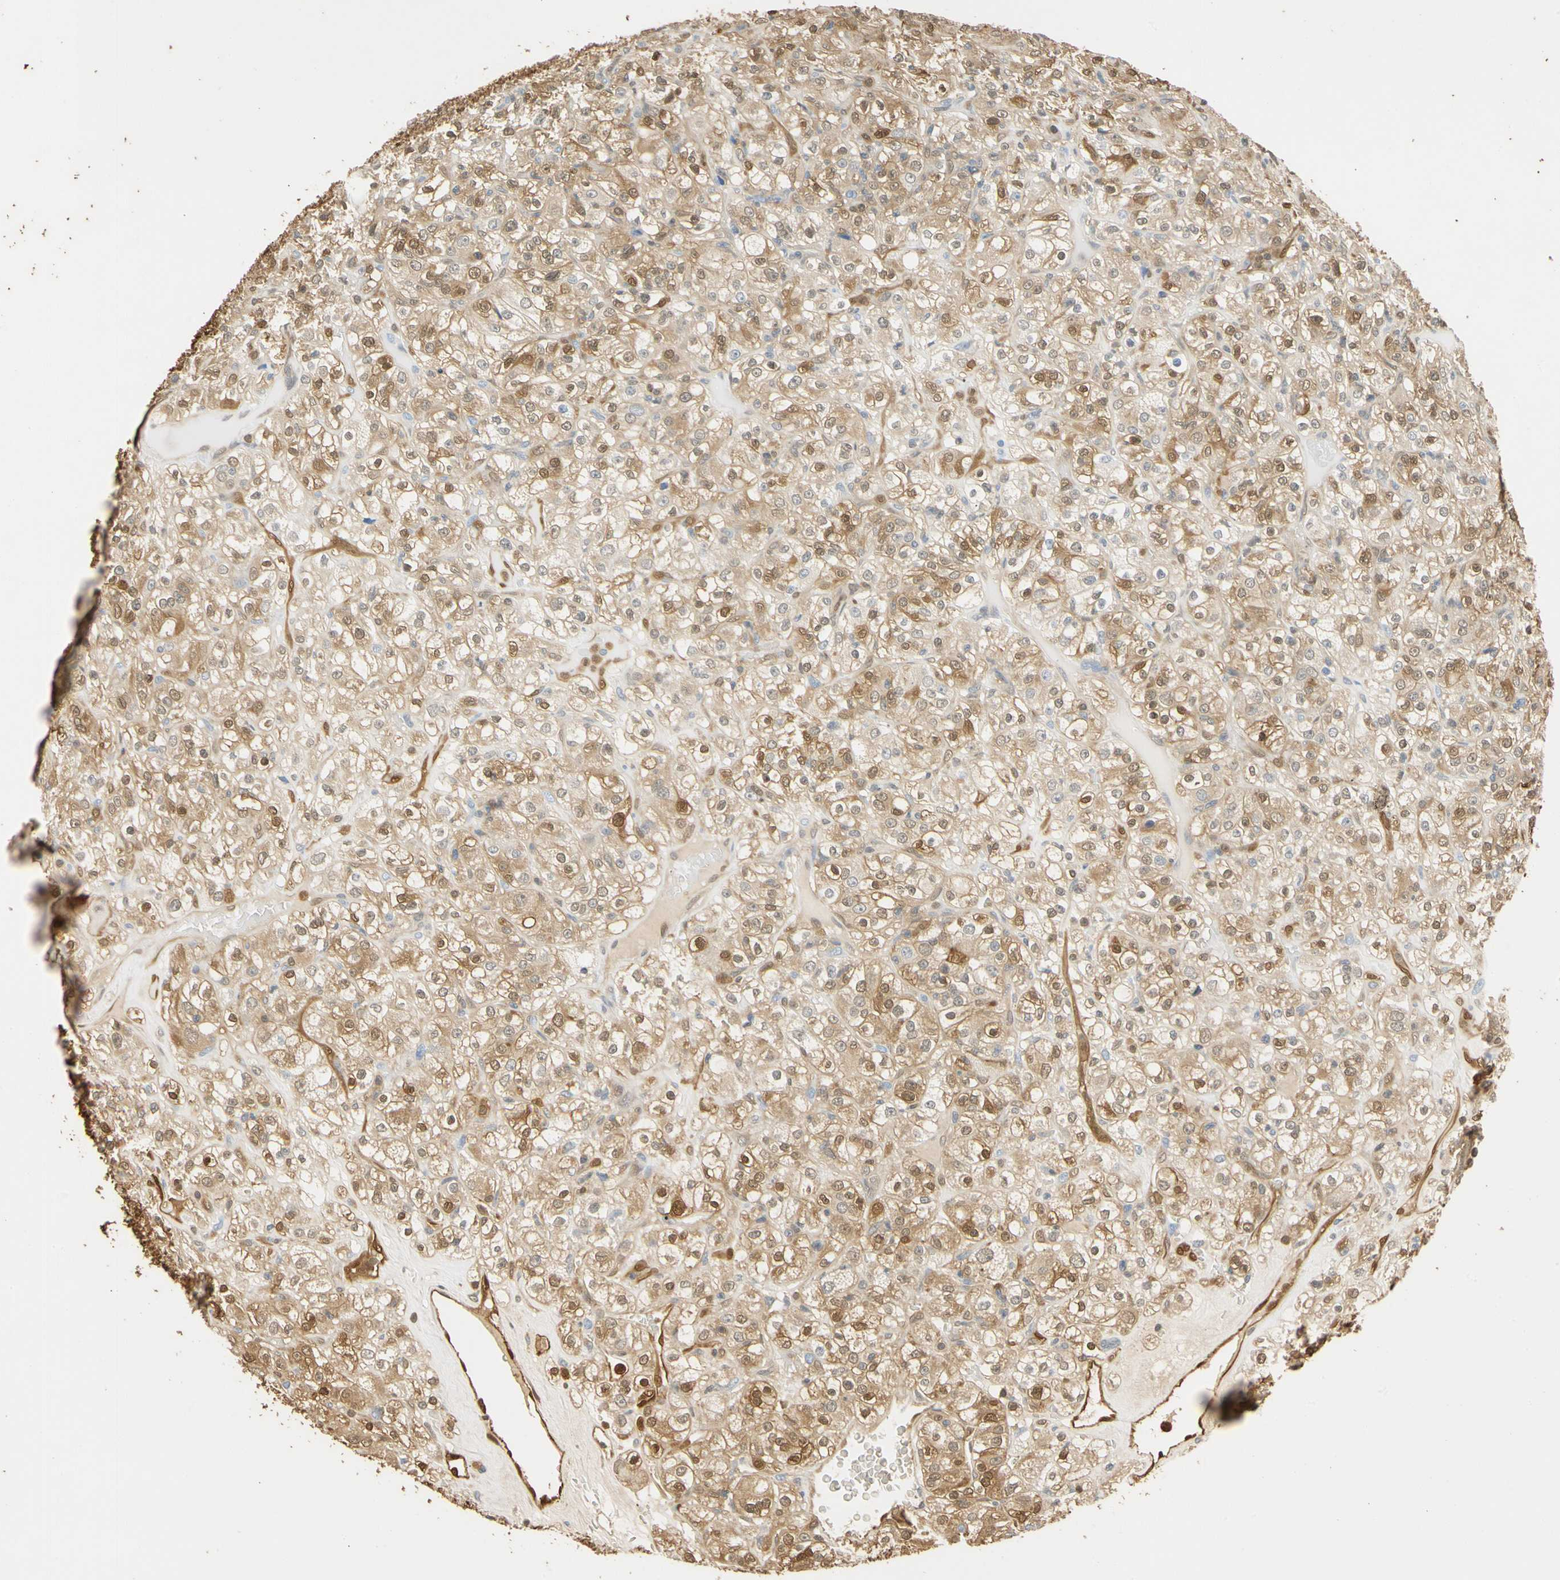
{"staining": {"intensity": "moderate", "quantity": ">75%", "location": "cytoplasmic/membranous,nuclear"}, "tissue": "renal cancer", "cell_type": "Tumor cells", "image_type": "cancer", "snomed": [{"axis": "morphology", "description": "Normal tissue, NOS"}, {"axis": "morphology", "description": "Adenocarcinoma, NOS"}, {"axis": "topography", "description": "Kidney"}], "caption": "Moderate cytoplasmic/membranous and nuclear staining for a protein is identified in approximately >75% of tumor cells of renal cancer using immunohistochemistry.", "gene": "S100A6", "patient": {"sex": "female", "age": 72}}